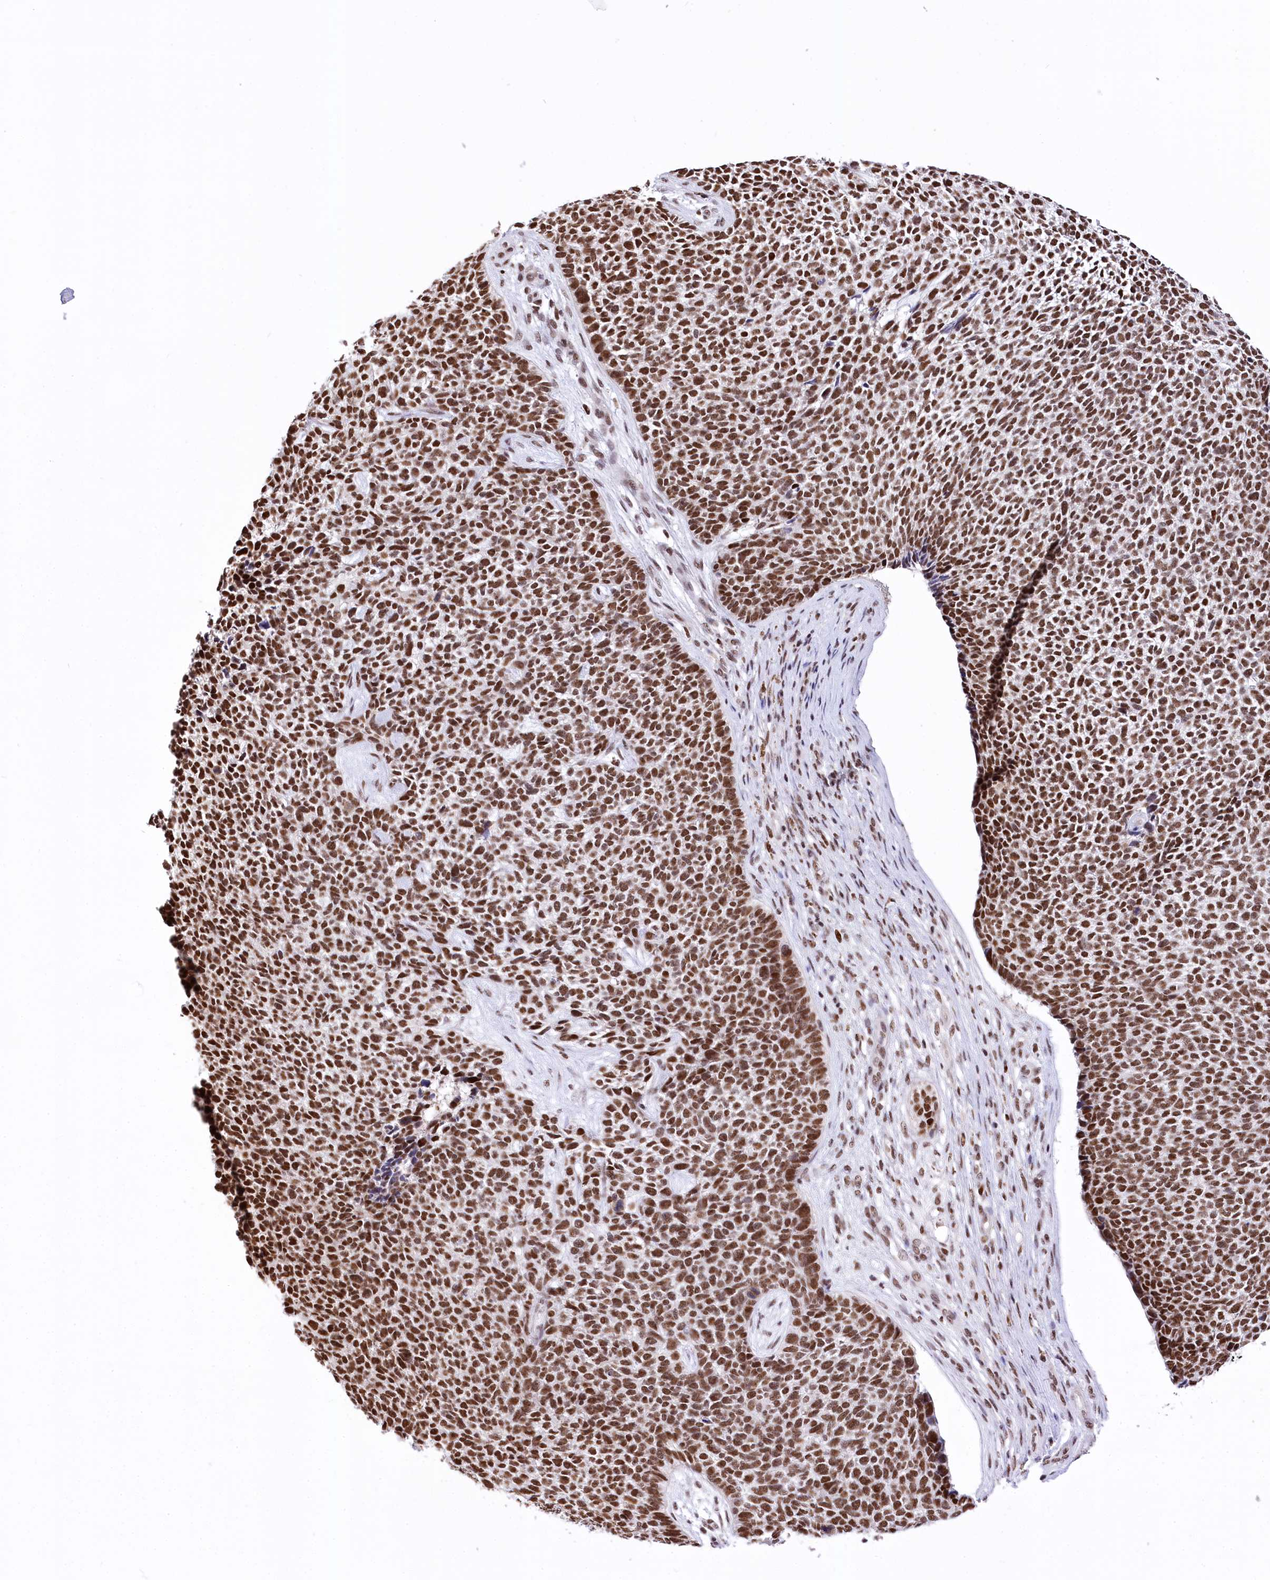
{"staining": {"intensity": "moderate", "quantity": ">75%", "location": "nuclear"}, "tissue": "skin cancer", "cell_type": "Tumor cells", "image_type": "cancer", "snomed": [{"axis": "morphology", "description": "Basal cell carcinoma"}, {"axis": "topography", "description": "Skin"}], "caption": "Protein expression analysis of basal cell carcinoma (skin) exhibits moderate nuclear positivity in approximately >75% of tumor cells.", "gene": "POU4F3", "patient": {"sex": "female", "age": 84}}